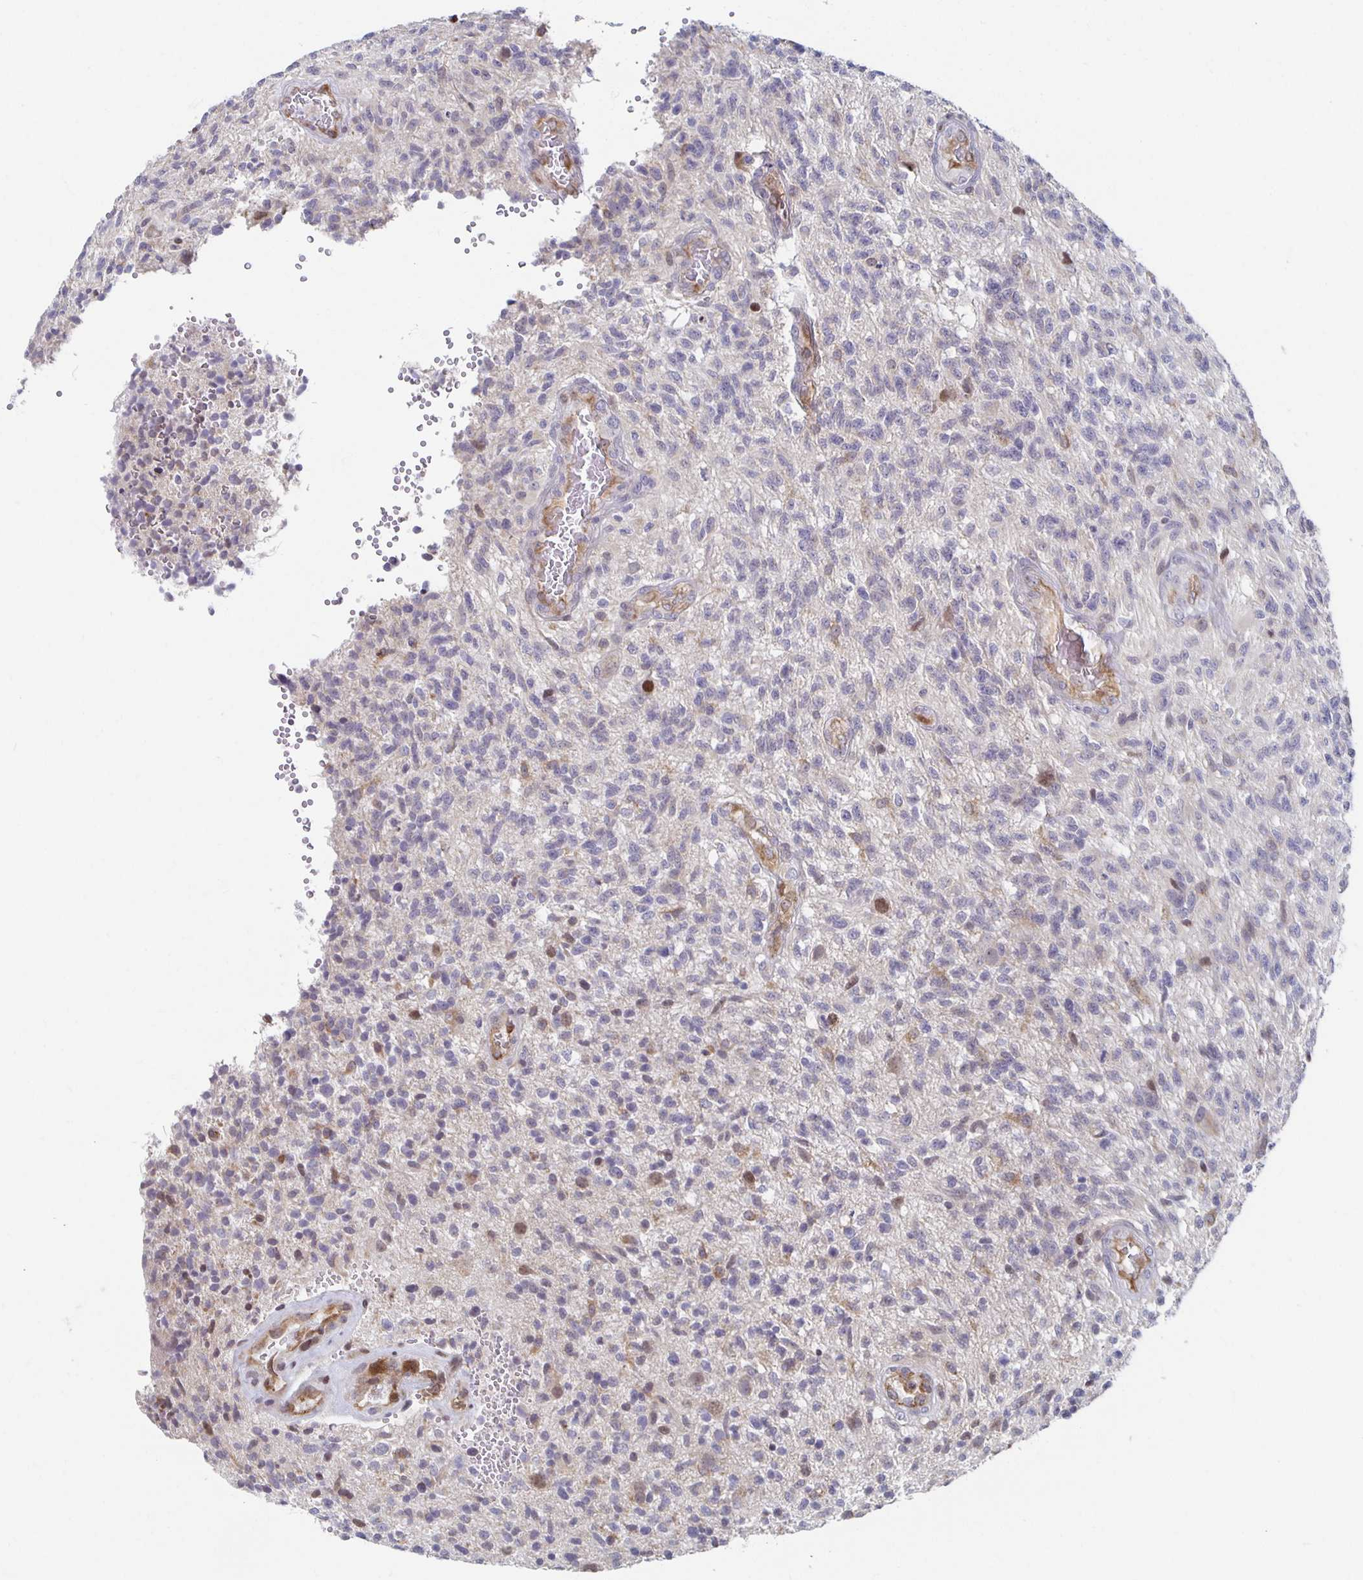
{"staining": {"intensity": "negative", "quantity": "none", "location": "none"}, "tissue": "glioma", "cell_type": "Tumor cells", "image_type": "cancer", "snomed": [{"axis": "morphology", "description": "Glioma, malignant, High grade"}, {"axis": "topography", "description": "Brain"}], "caption": "This micrograph is of glioma stained with IHC to label a protein in brown with the nuclei are counter-stained blue. There is no expression in tumor cells.", "gene": "HCFC1R1", "patient": {"sex": "male", "age": 56}}